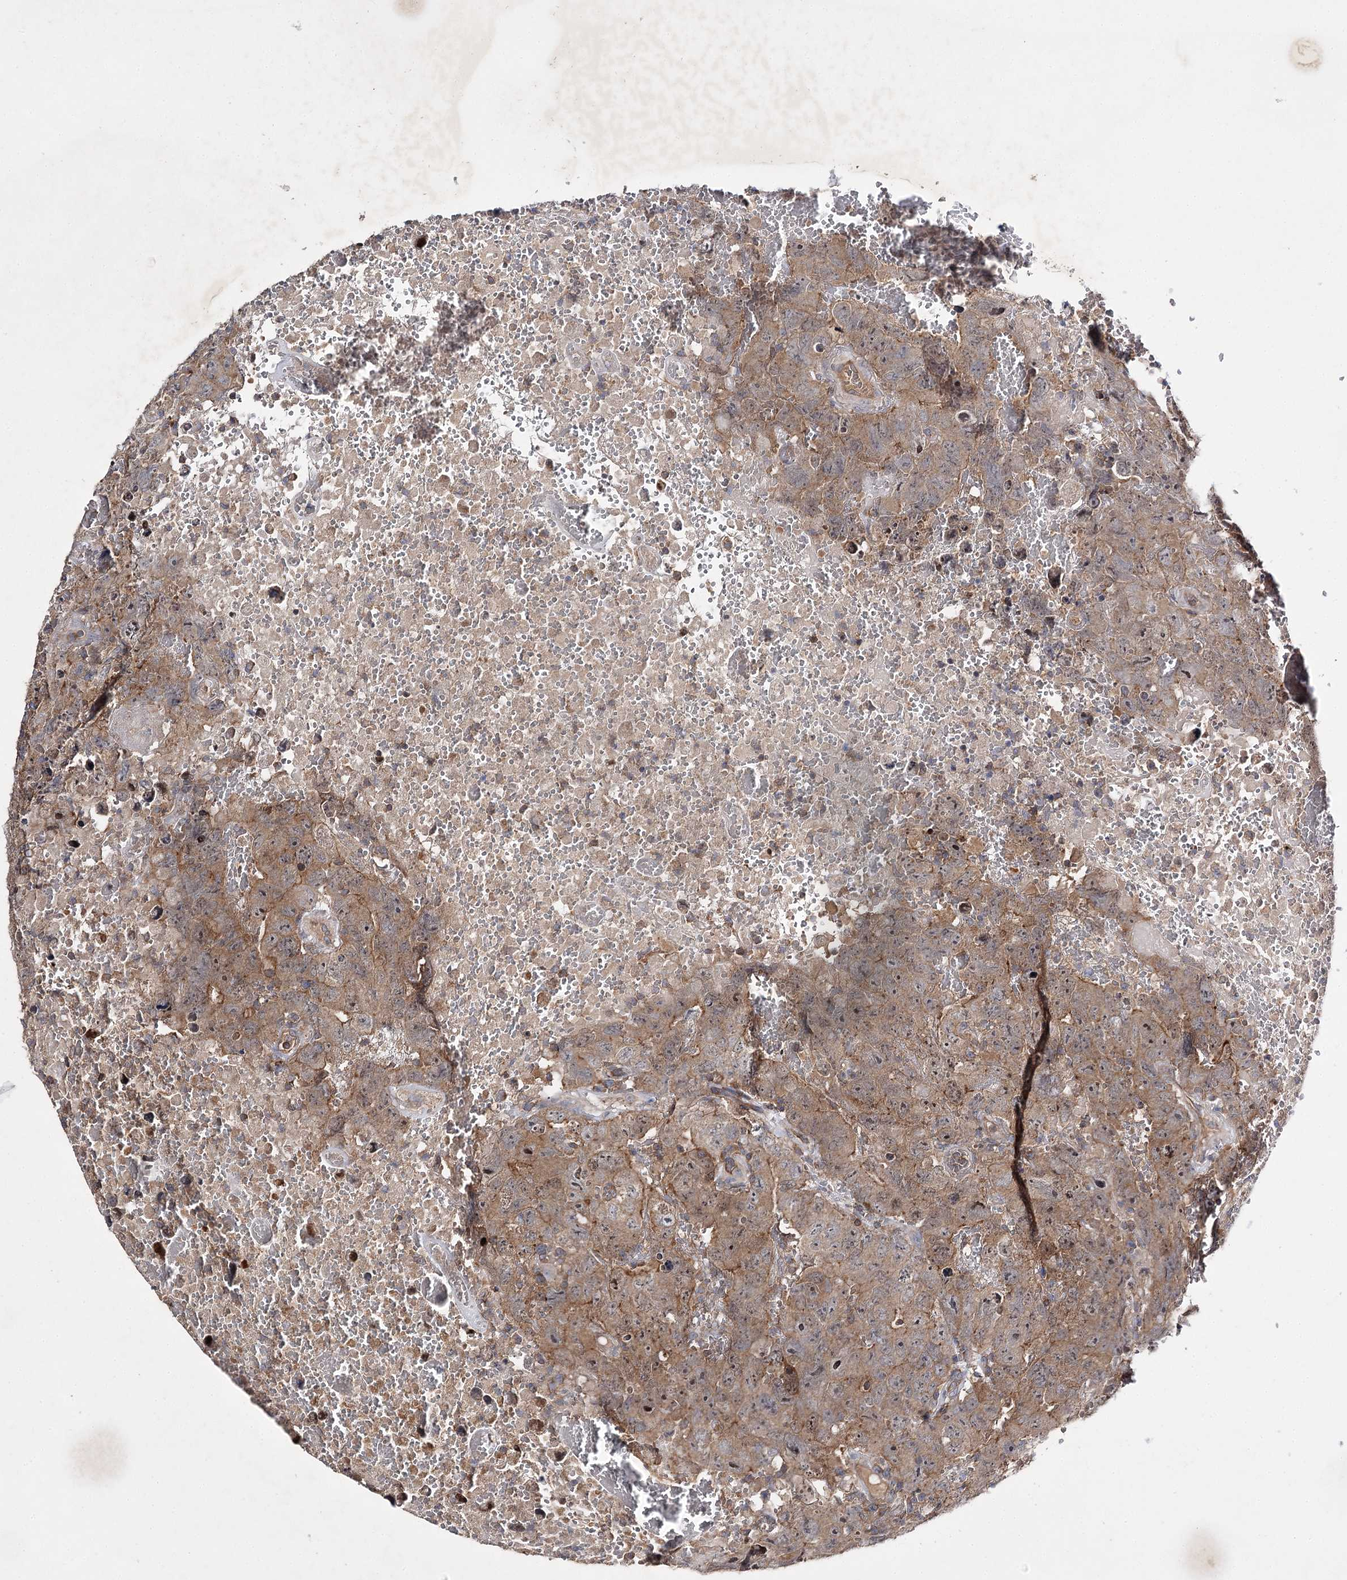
{"staining": {"intensity": "weak", "quantity": ">75%", "location": "cytoplasmic/membranous,nuclear"}, "tissue": "testis cancer", "cell_type": "Tumor cells", "image_type": "cancer", "snomed": [{"axis": "morphology", "description": "Carcinoma, Embryonal, NOS"}, {"axis": "topography", "description": "Testis"}], "caption": "This photomicrograph reveals testis embryonal carcinoma stained with immunohistochemistry to label a protein in brown. The cytoplasmic/membranous and nuclear of tumor cells show weak positivity for the protein. Nuclei are counter-stained blue.", "gene": "BCR", "patient": {"sex": "male", "age": 45}}